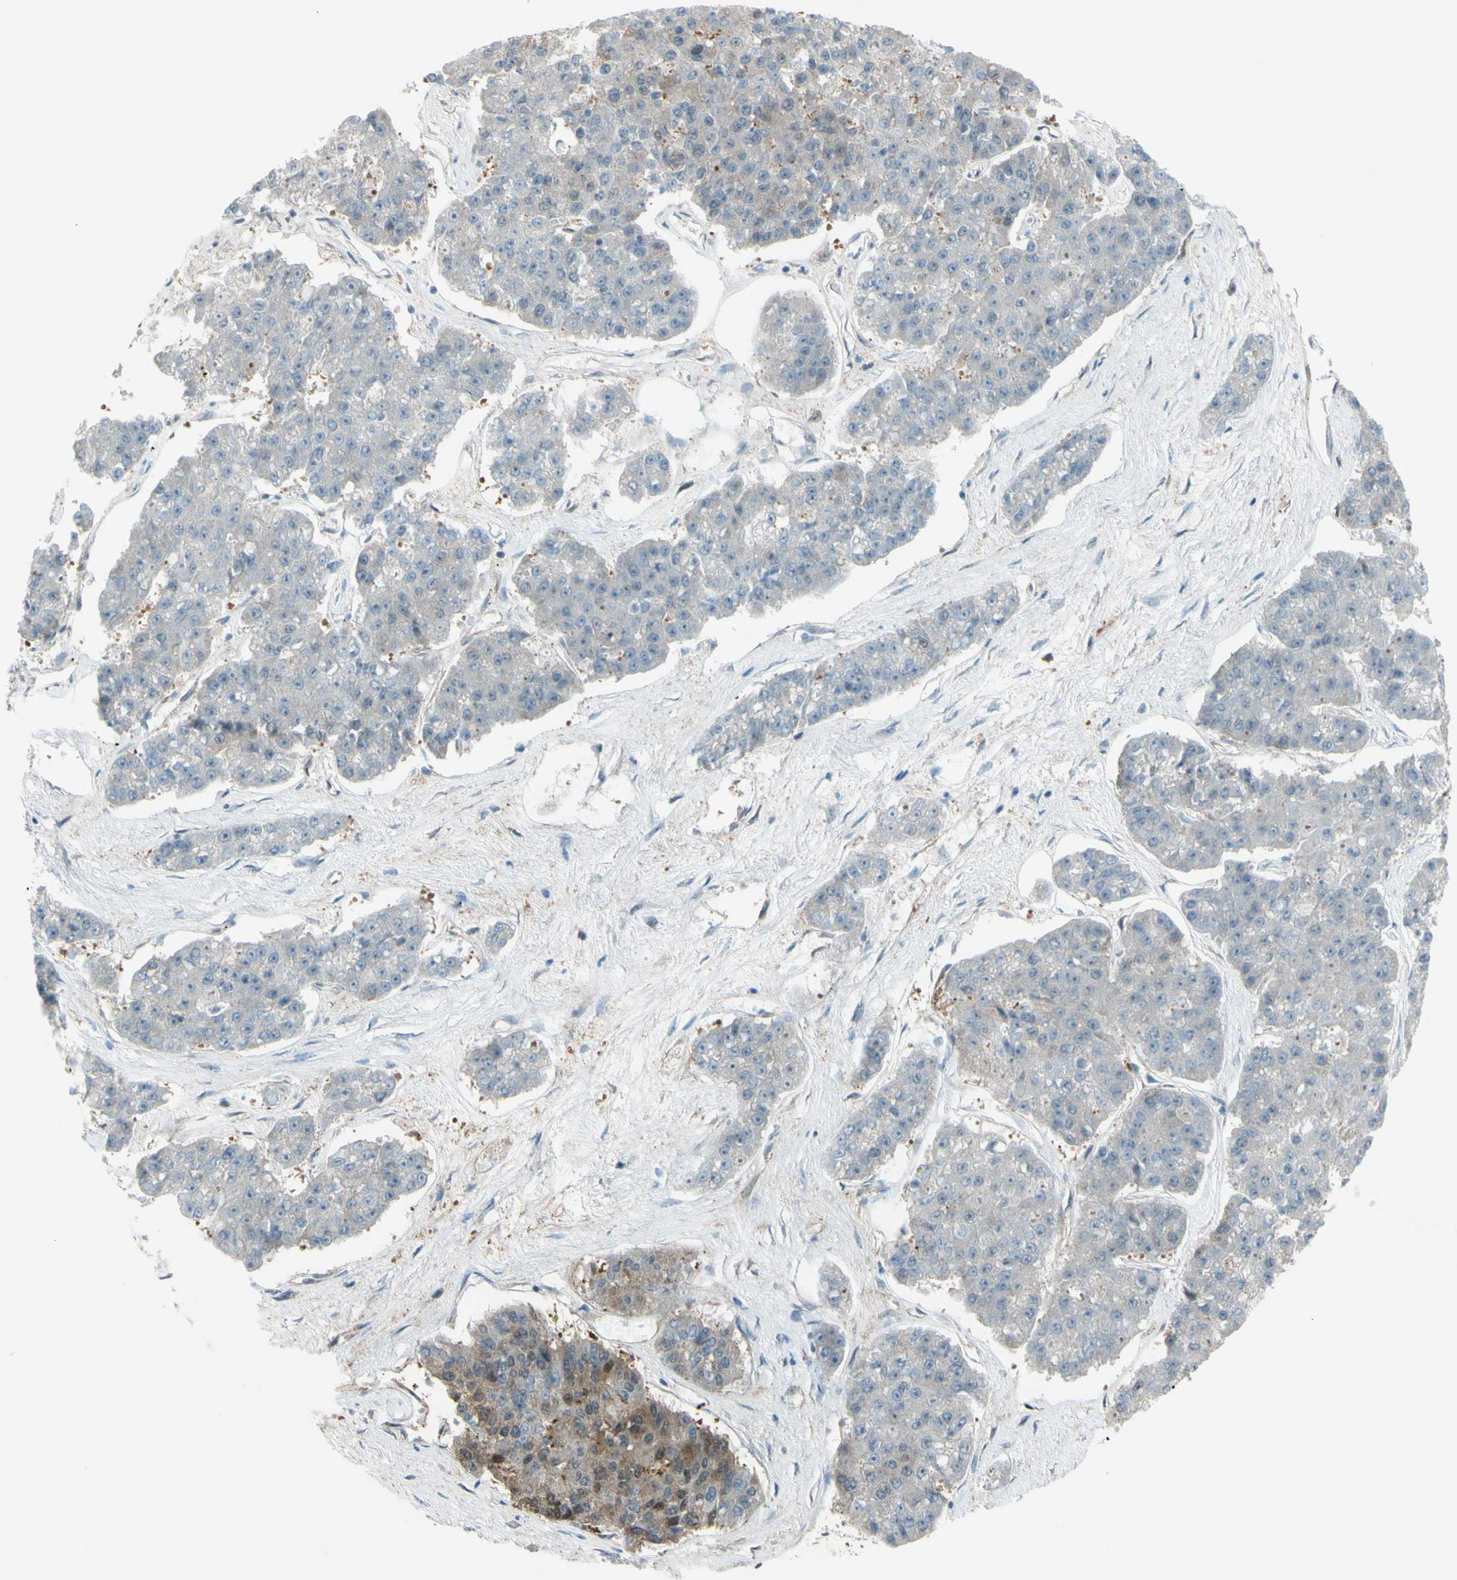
{"staining": {"intensity": "negative", "quantity": "none", "location": "none"}, "tissue": "pancreatic cancer", "cell_type": "Tumor cells", "image_type": "cancer", "snomed": [{"axis": "morphology", "description": "Adenocarcinoma, NOS"}, {"axis": "topography", "description": "Pancreas"}], "caption": "IHC photomicrograph of human pancreatic cancer (adenocarcinoma) stained for a protein (brown), which exhibits no staining in tumor cells.", "gene": "YWHAQ", "patient": {"sex": "male", "age": 50}}